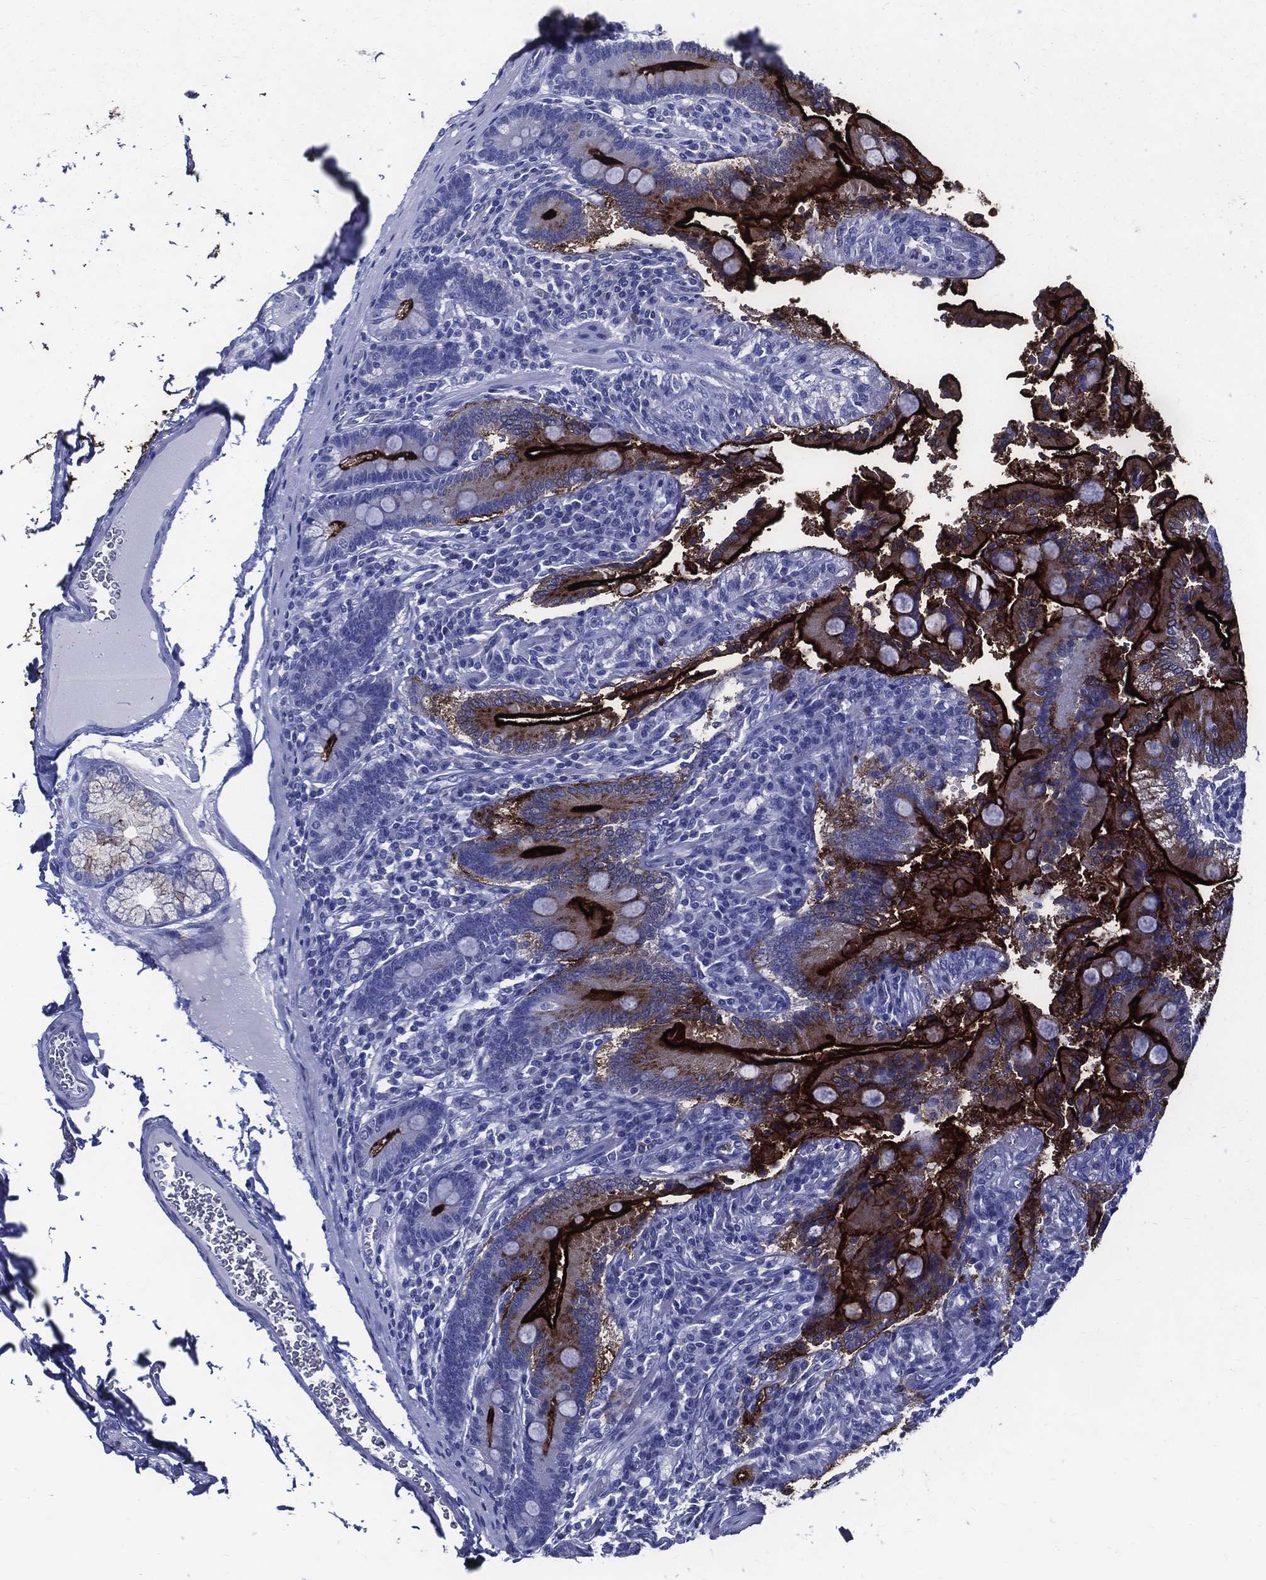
{"staining": {"intensity": "strong", "quantity": "25%-75%", "location": "cytoplasmic/membranous"}, "tissue": "duodenum", "cell_type": "Glandular cells", "image_type": "normal", "snomed": [{"axis": "morphology", "description": "Normal tissue, NOS"}, {"axis": "topography", "description": "Duodenum"}], "caption": "A high-resolution histopathology image shows IHC staining of benign duodenum, which exhibits strong cytoplasmic/membranous expression in about 25%-75% of glandular cells.", "gene": "ACE2", "patient": {"sex": "female", "age": 62}}